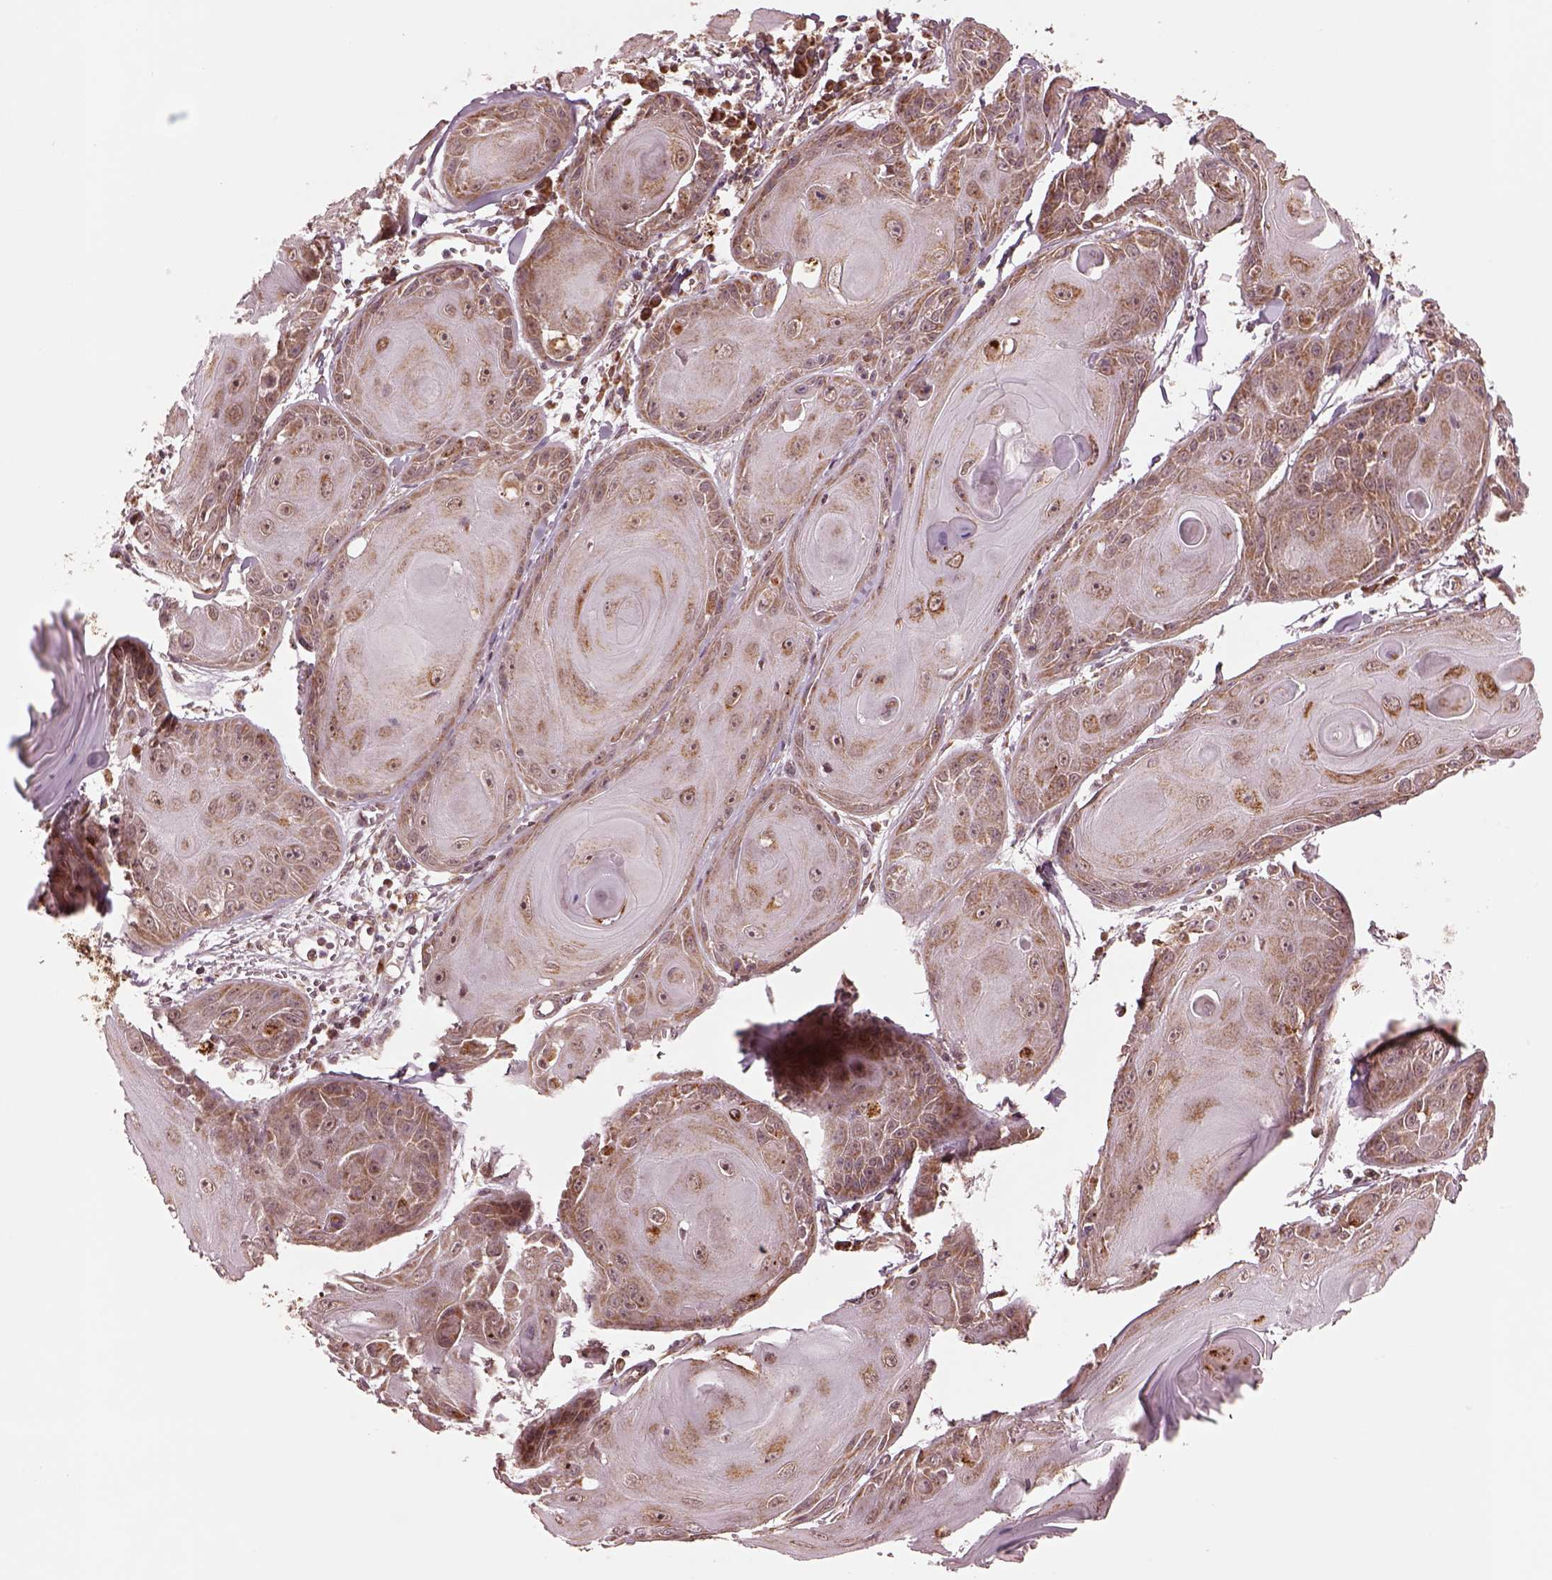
{"staining": {"intensity": "moderate", "quantity": ">75%", "location": "cytoplasmic/membranous"}, "tissue": "skin cancer", "cell_type": "Tumor cells", "image_type": "cancer", "snomed": [{"axis": "morphology", "description": "Squamous cell carcinoma, NOS"}, {"axis": "topography", "description": "Skin"}, {"axis": "topography", "description": "Vulva"}], "caption": "High-power microscopy captured an immunohistochemistry photomicrograph of skin cancer (squamous cell carcinoma), revealing moderate cytoplasmic/membranous staining in approximately >75% of tumor cells.", "gene": "SEL1L3", "patient": {"sex": "female", "age": 85}}